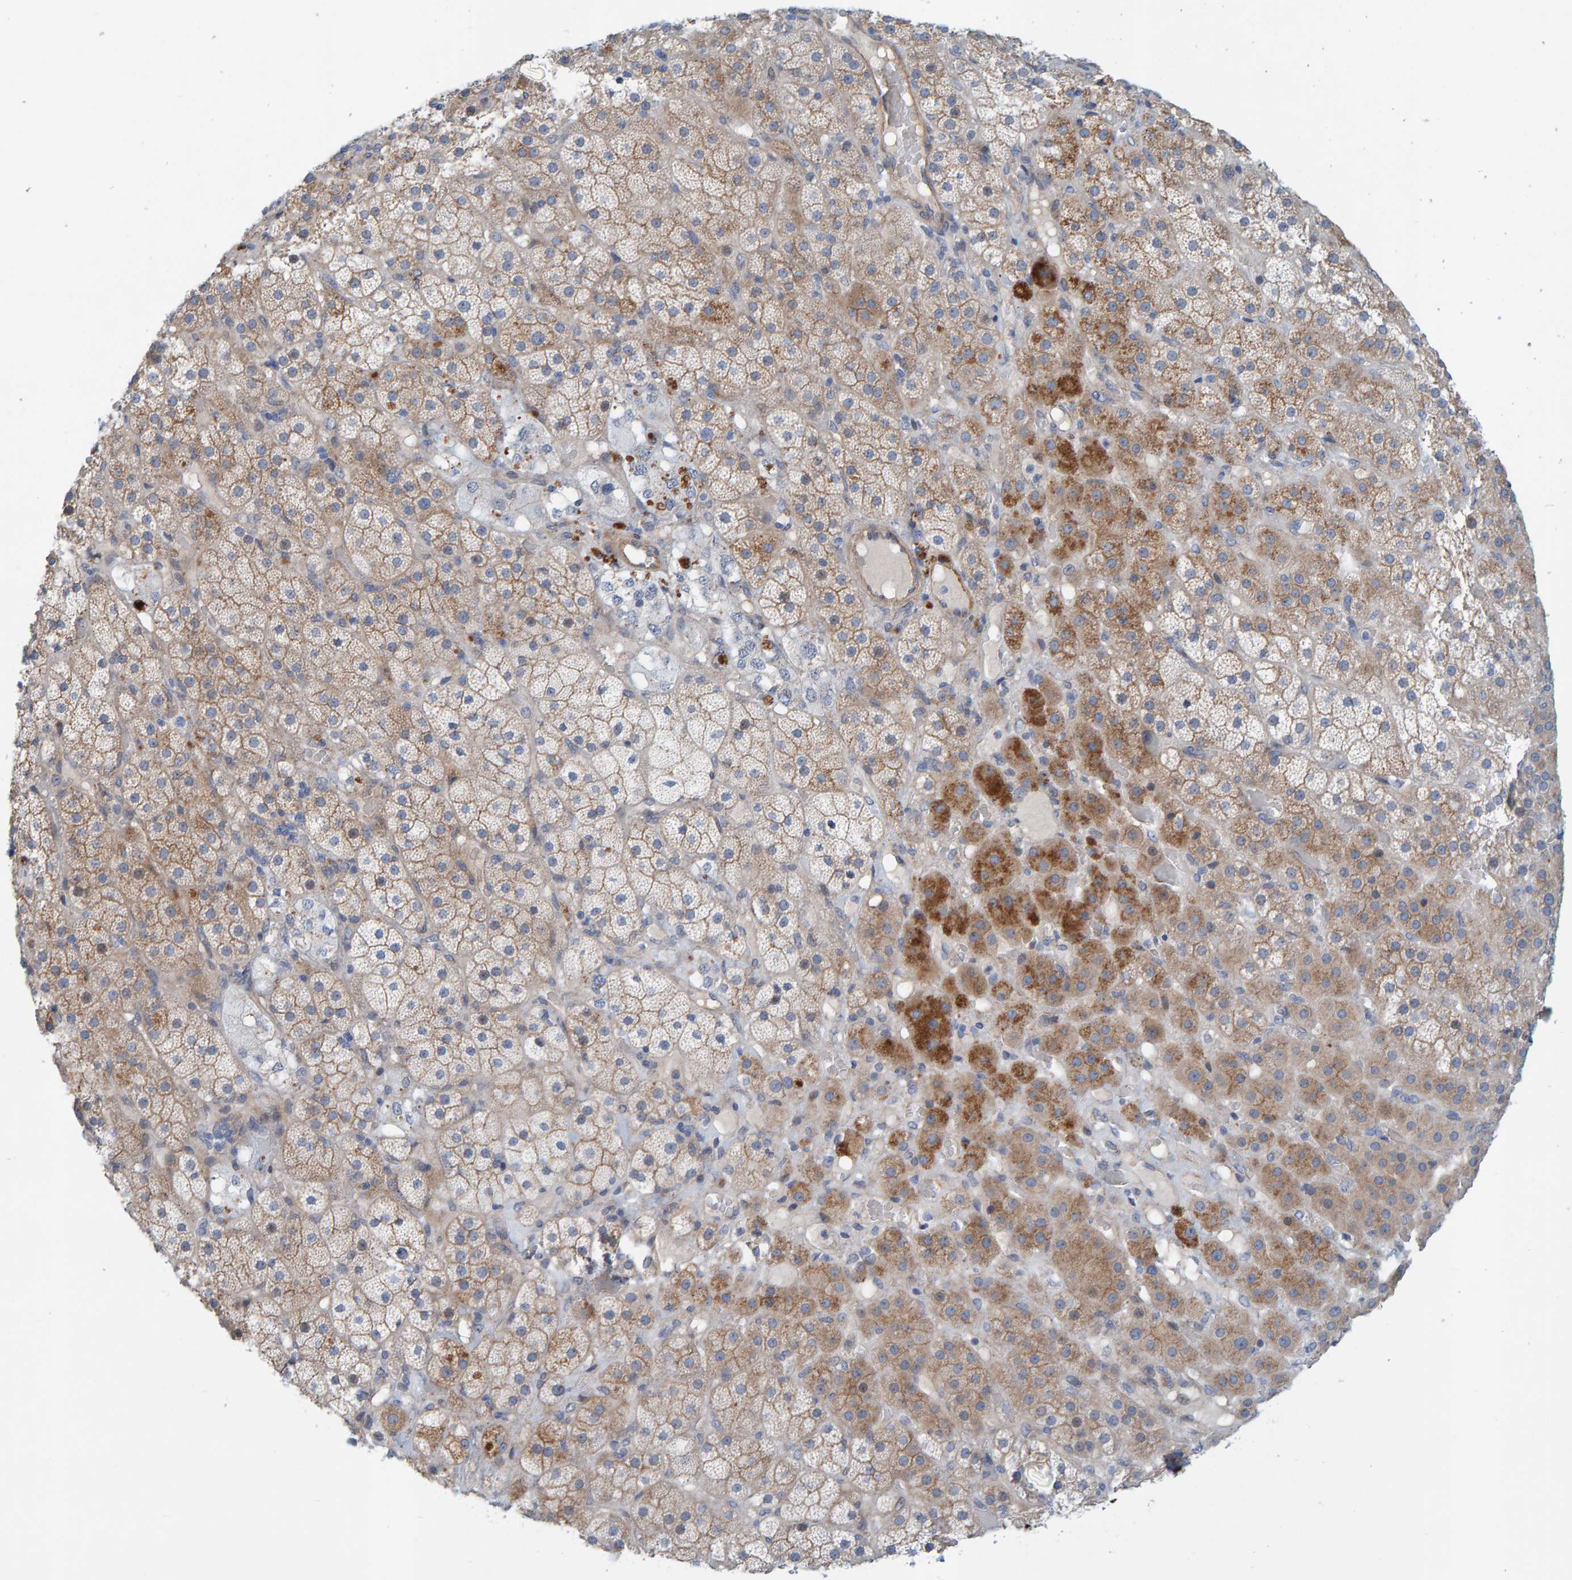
{"staining": {"intensity": "moderate", "quantity": "25%-75%", "location": "cytoplasmic/membranous"}, "tissue": "adrenal gland", "cell_type": "Glandular cells", "image_type": "normal", "snomed": [{"axis": "morphology", "description": "Normal tissue, NOS"}, {"axis": "topography", "description": "Adrenal gland"}], "caption": "IHC (DAB (3,3'-diaminobenzidine)) staining of unremarkable adrenal gland displays moderate cytoplasmic/membranous protein expression in approximately 25%-75% of glandular cells. Using DAB (3,3'-diaminobenzidine) (brown) and hematoxylin (blue) stains, captured at high magnification using brightfield microscopy.", "gene": "KRBA2", "patient": {"sex": "male", "age": 57}}